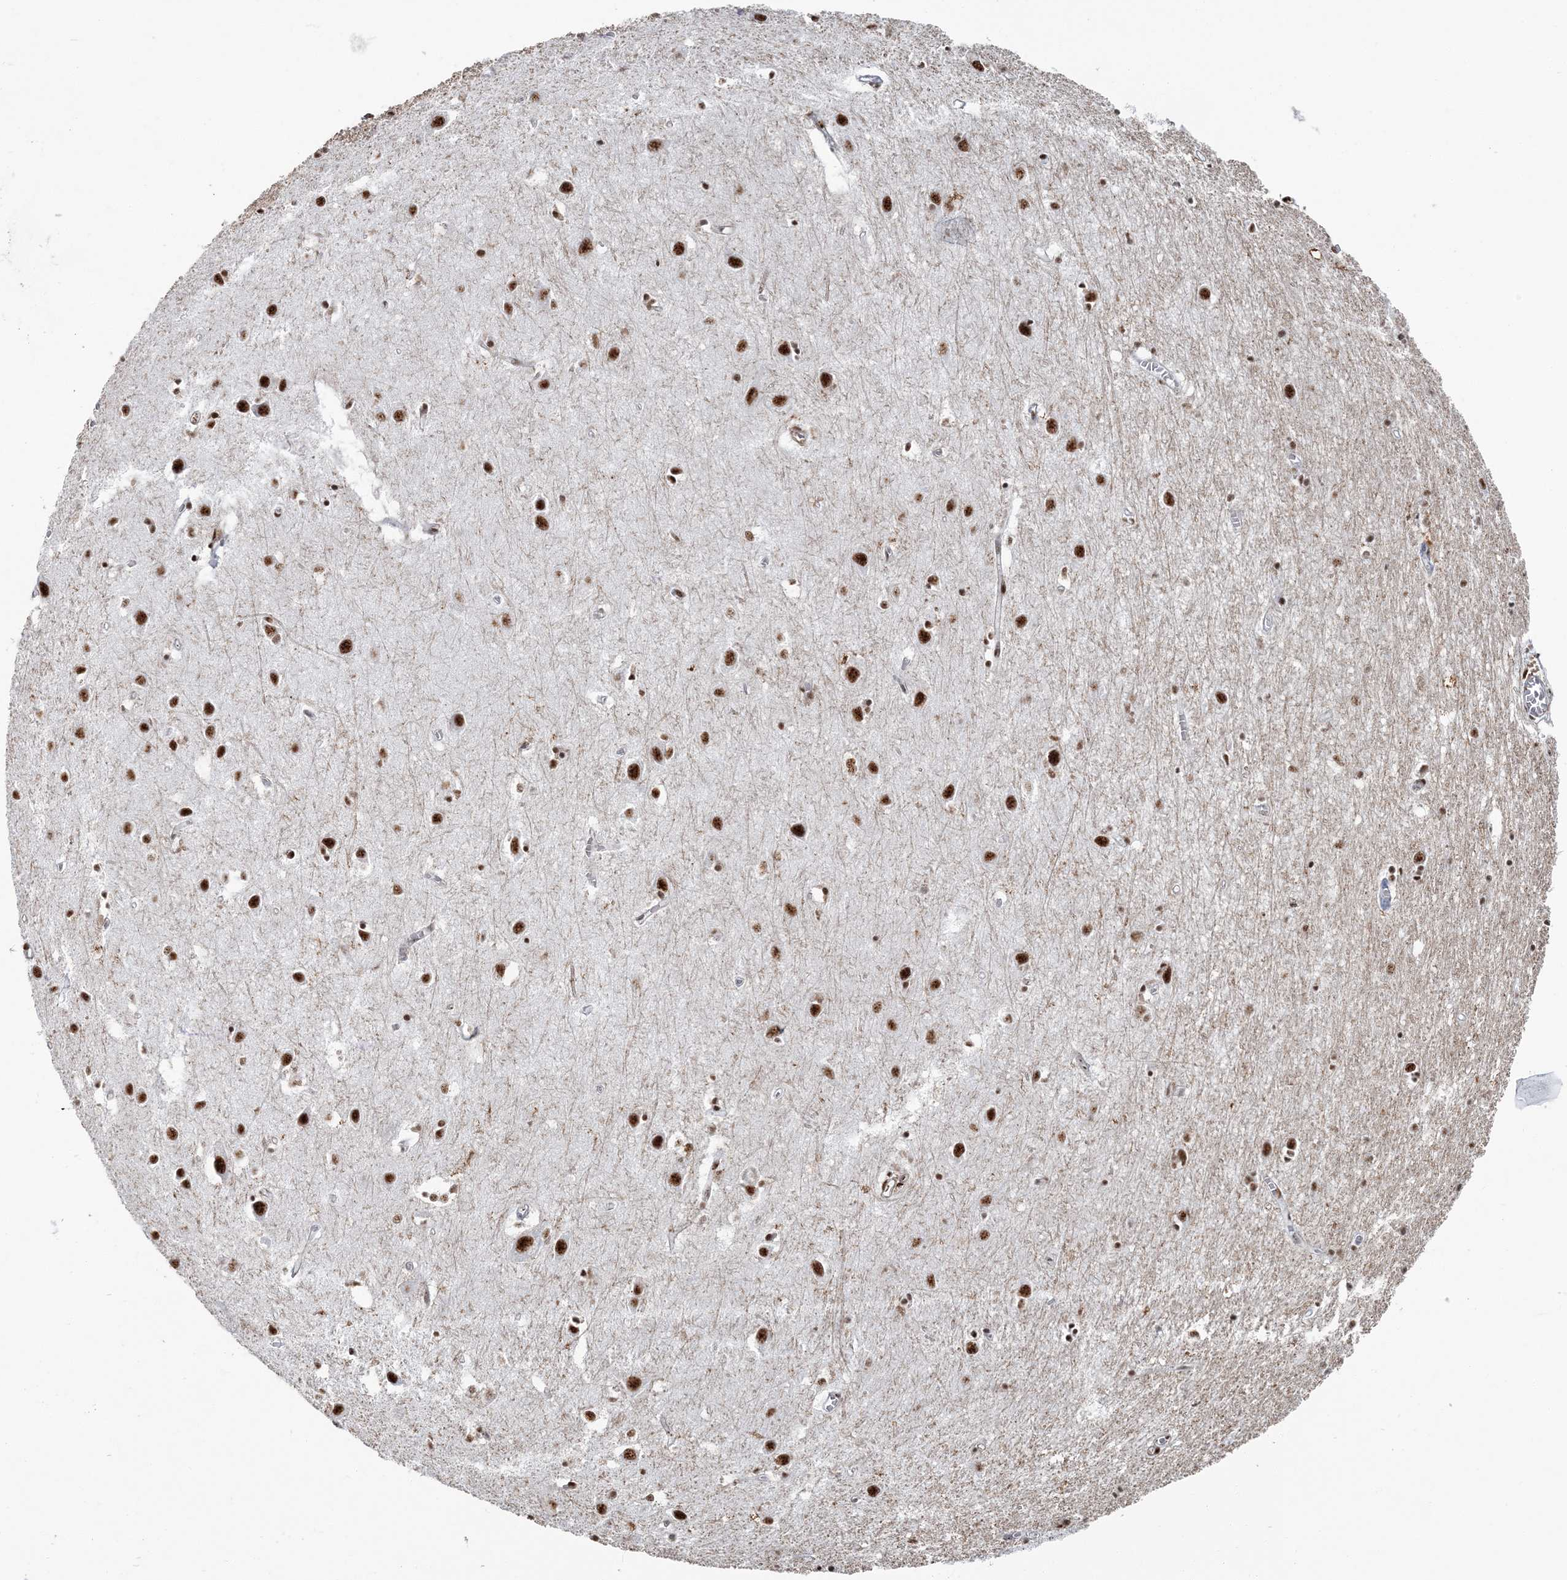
{"staining": {"intensity": "moderate", "quantity": "25%-75%", "location": "cytoplasmic/membranous"}, "tissue": "cerebral cortex", "cell_type": "Endothelial cells", "image_type": "normal", "snomed": [{"axis": "morphology", "description": "Normal tissue, NOS"}, {"axis": "topography", "description": "Cerebral cortex"}], "caption": "Protein expression by IHC reveals moderate cytoplasmic/membranous positivity in about 25%-75% of endothelial cells in benign cerebral cortex. The staining is performed using DAB brown chromogen to label protein expression. The nuclei are counter-stained blue using hematoxylin.", "gene": "DDX46", "patient": {"sex": "female", "age": 64}}